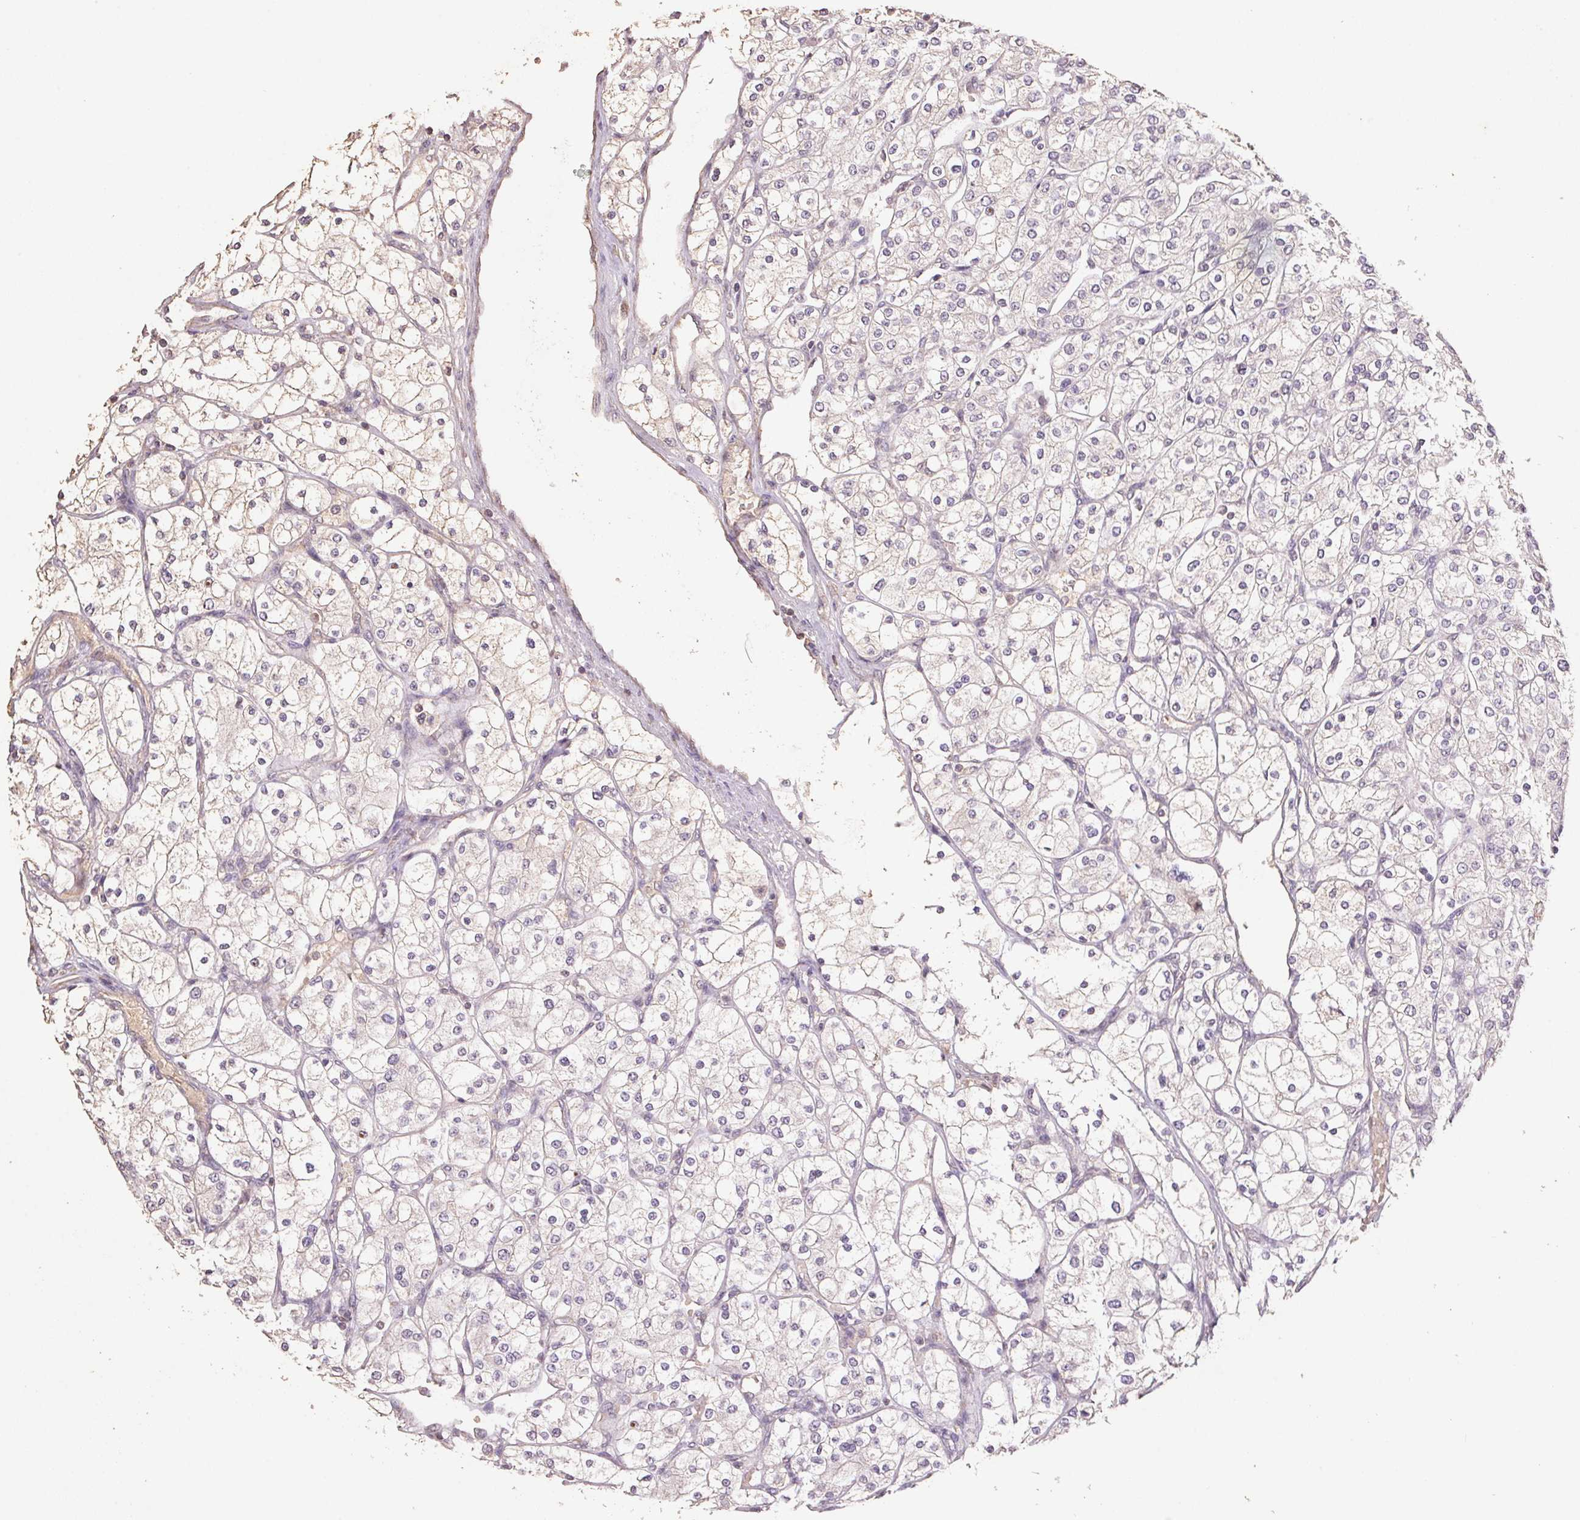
{"staining": {"intensity": "negative", "quantity": "none", "location": "none"}, "tissue": "renal cancer", "cell_type": "Tumor cells", "image_type": "cancer", "snomed": [{"axis": "morphology", "description": "Adenocarcinoma, NOS"}, {"axis": "topography", "description": "Kidney"}], "caption": "An immunohistochemistry (IHC) image of adenocarcinoma (renal) is shown. There is no staining in tumor cells of adenocarcinoma (renal). (DAB immunohistochemistry (IHC) with hematoxylin counter stain).", "gene": "CENPF", "patient": {"sex": "male", "age": 80}}